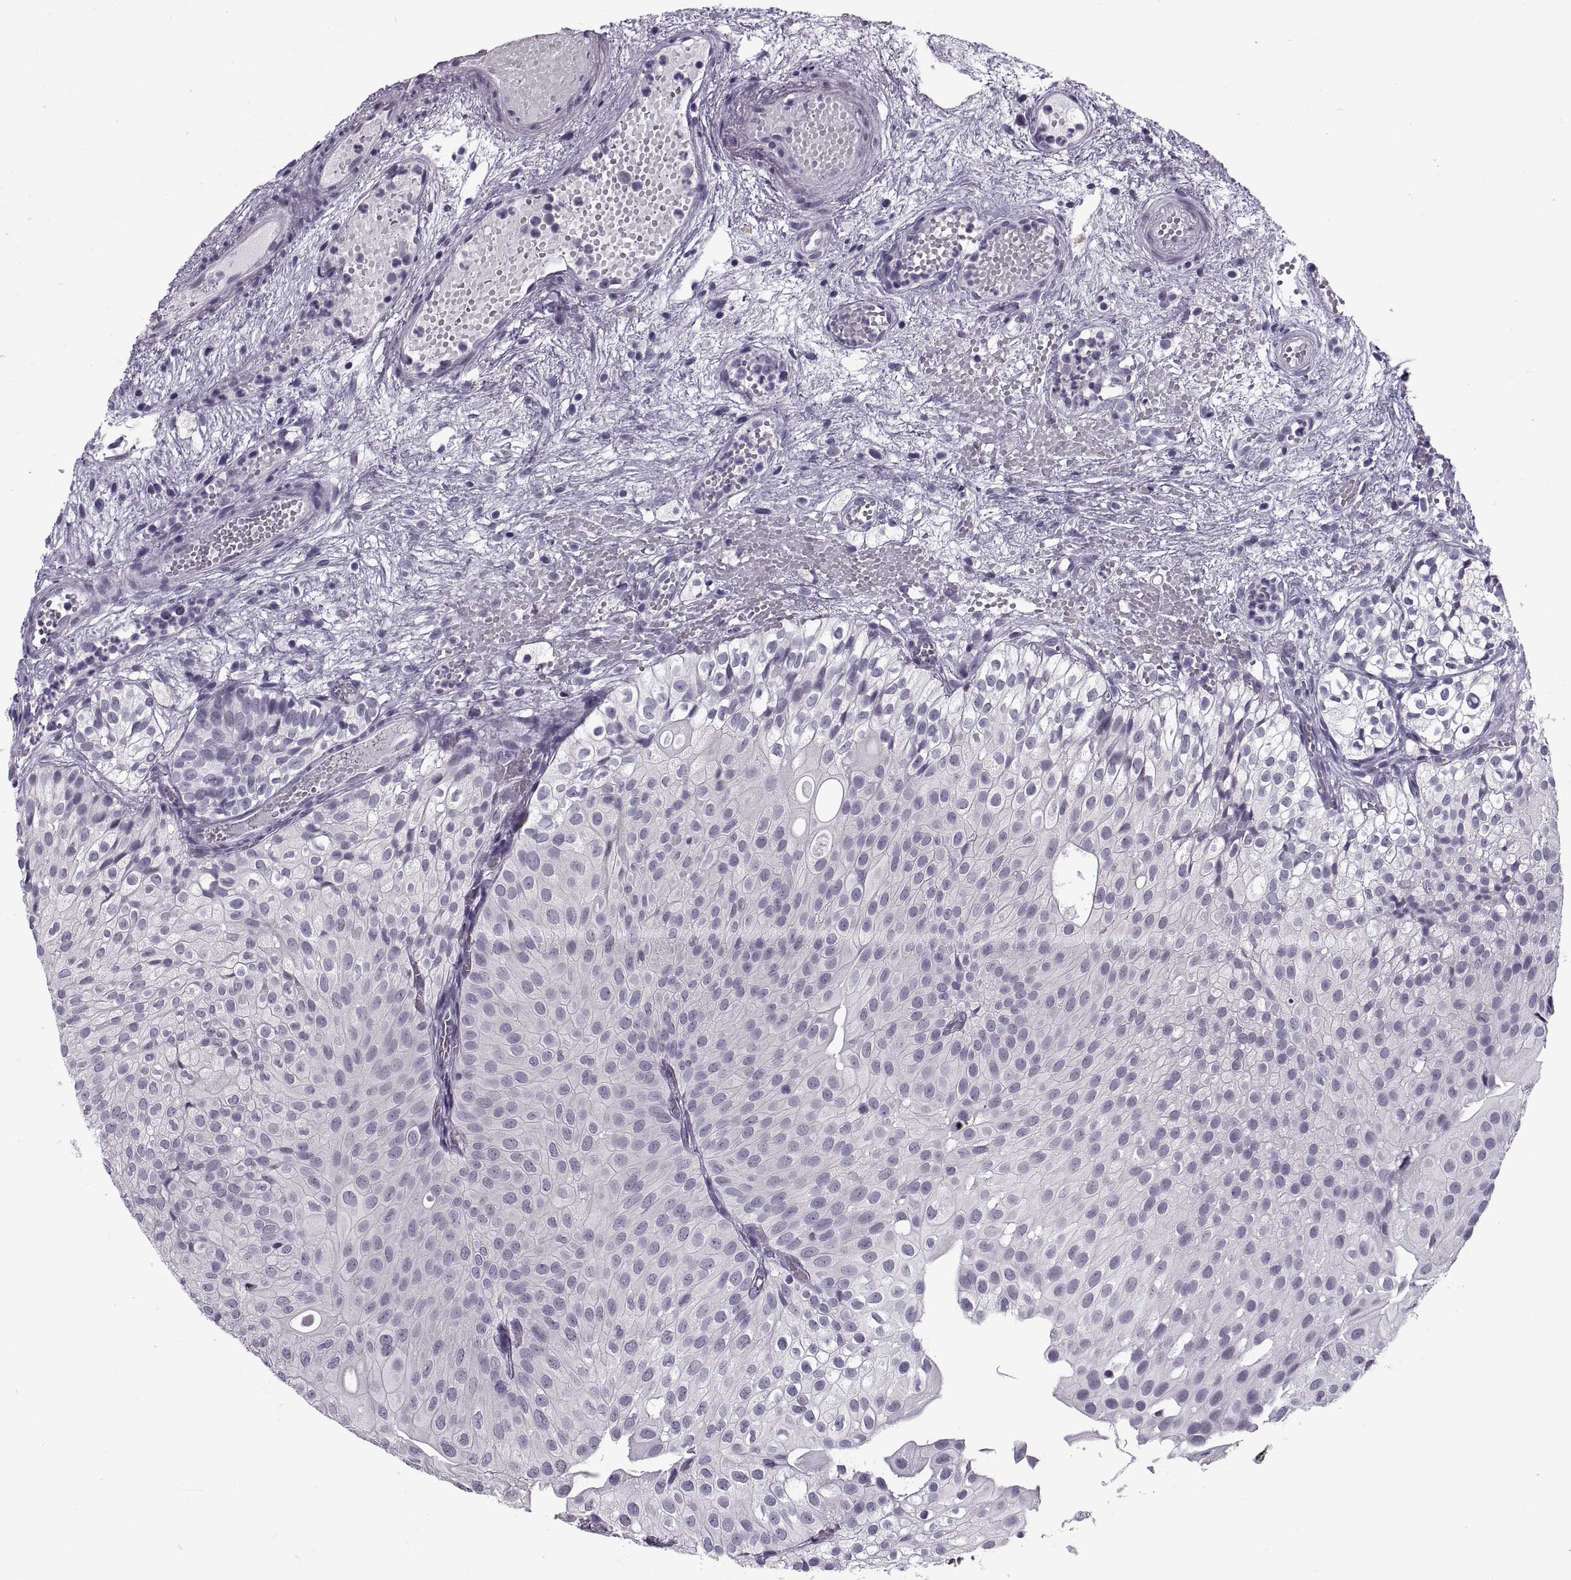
{"staining": {"intensity": "negative", "quantity": "none", "location": "none"}, "tissue": "urothelial cancer", "cell_type": "Tumor cells", "image_type": "cancer", "snomed": [{"axis": "morphology", "description": "Urothelial carcinoma, Low grade"}, {"axis": "topography", "description": "Urinary bladder"}], "caption": "Immunohistochemical staining of human urothelial cancer shows no significant positivity in tumor cells.", "gene": "TBC1D3G", "patient": {"sex": "male", "age": 72}}